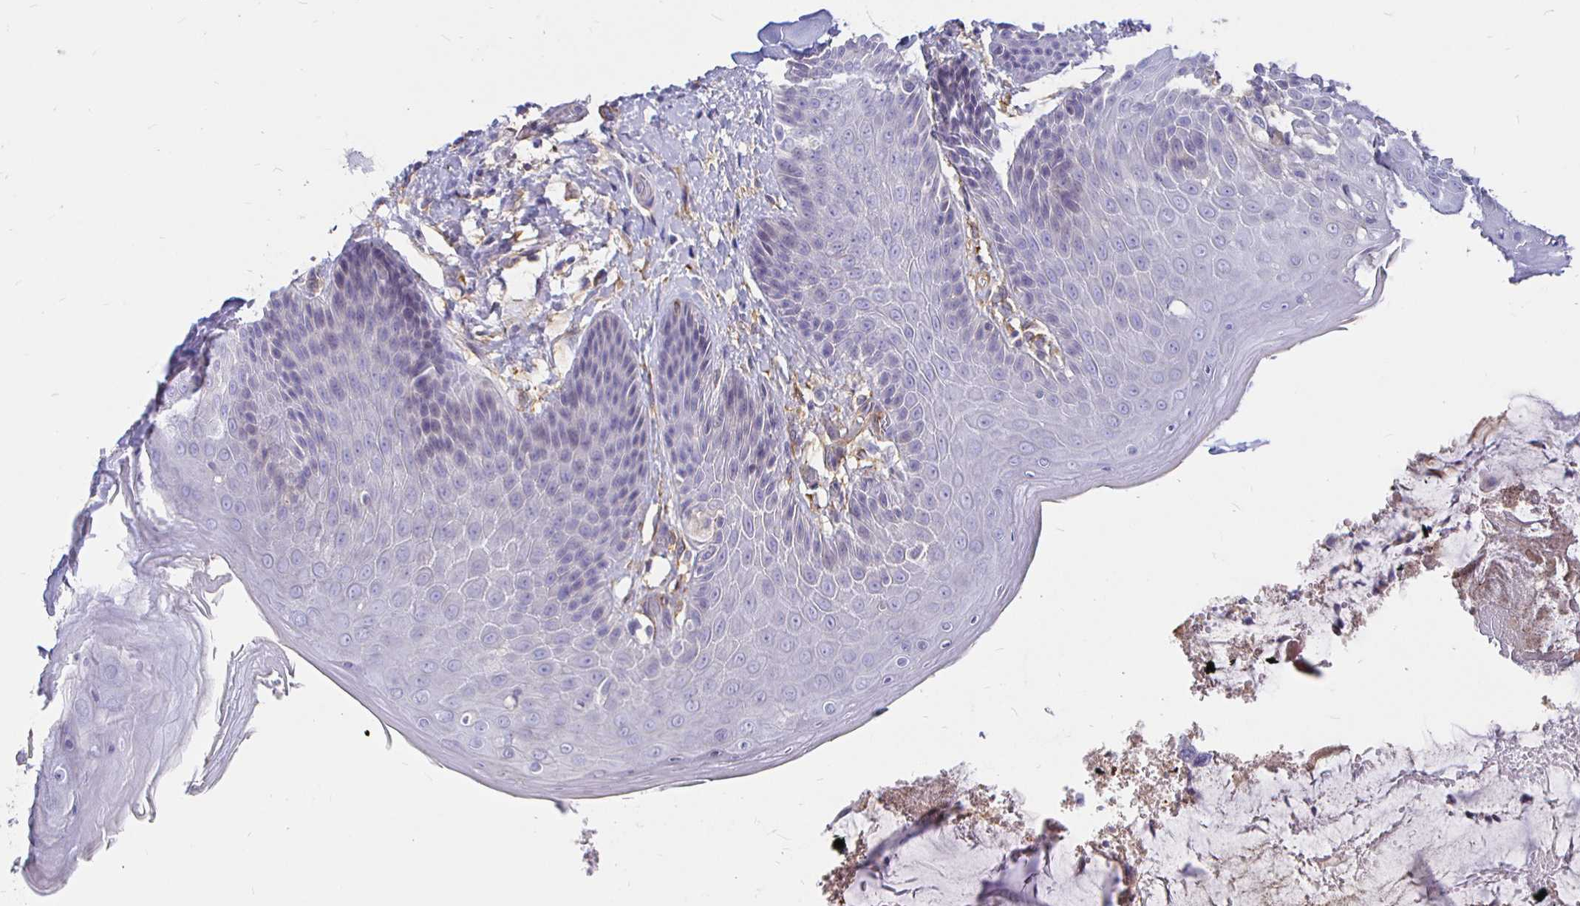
{"staining": {"intensity": "negative", "quantity": "none", "location": "none"}, "tissue": "skin", "cell_type": "Epidermal cells", "image_type": "normal", "snomed": [{"axis": "morphology", "description": "Normal tissue, NOS"}, {"axis": "topography", "description": "Anal"}, {"axis": "topography", "description": "Peripheral nerve tissue"}], "caption": "The immunohistochemistry (IHC) image has no significant expression in epidermal cells of skin.", "gene": "PALM2AKAP2", "patient": {"sex": "male", "age": 51}}